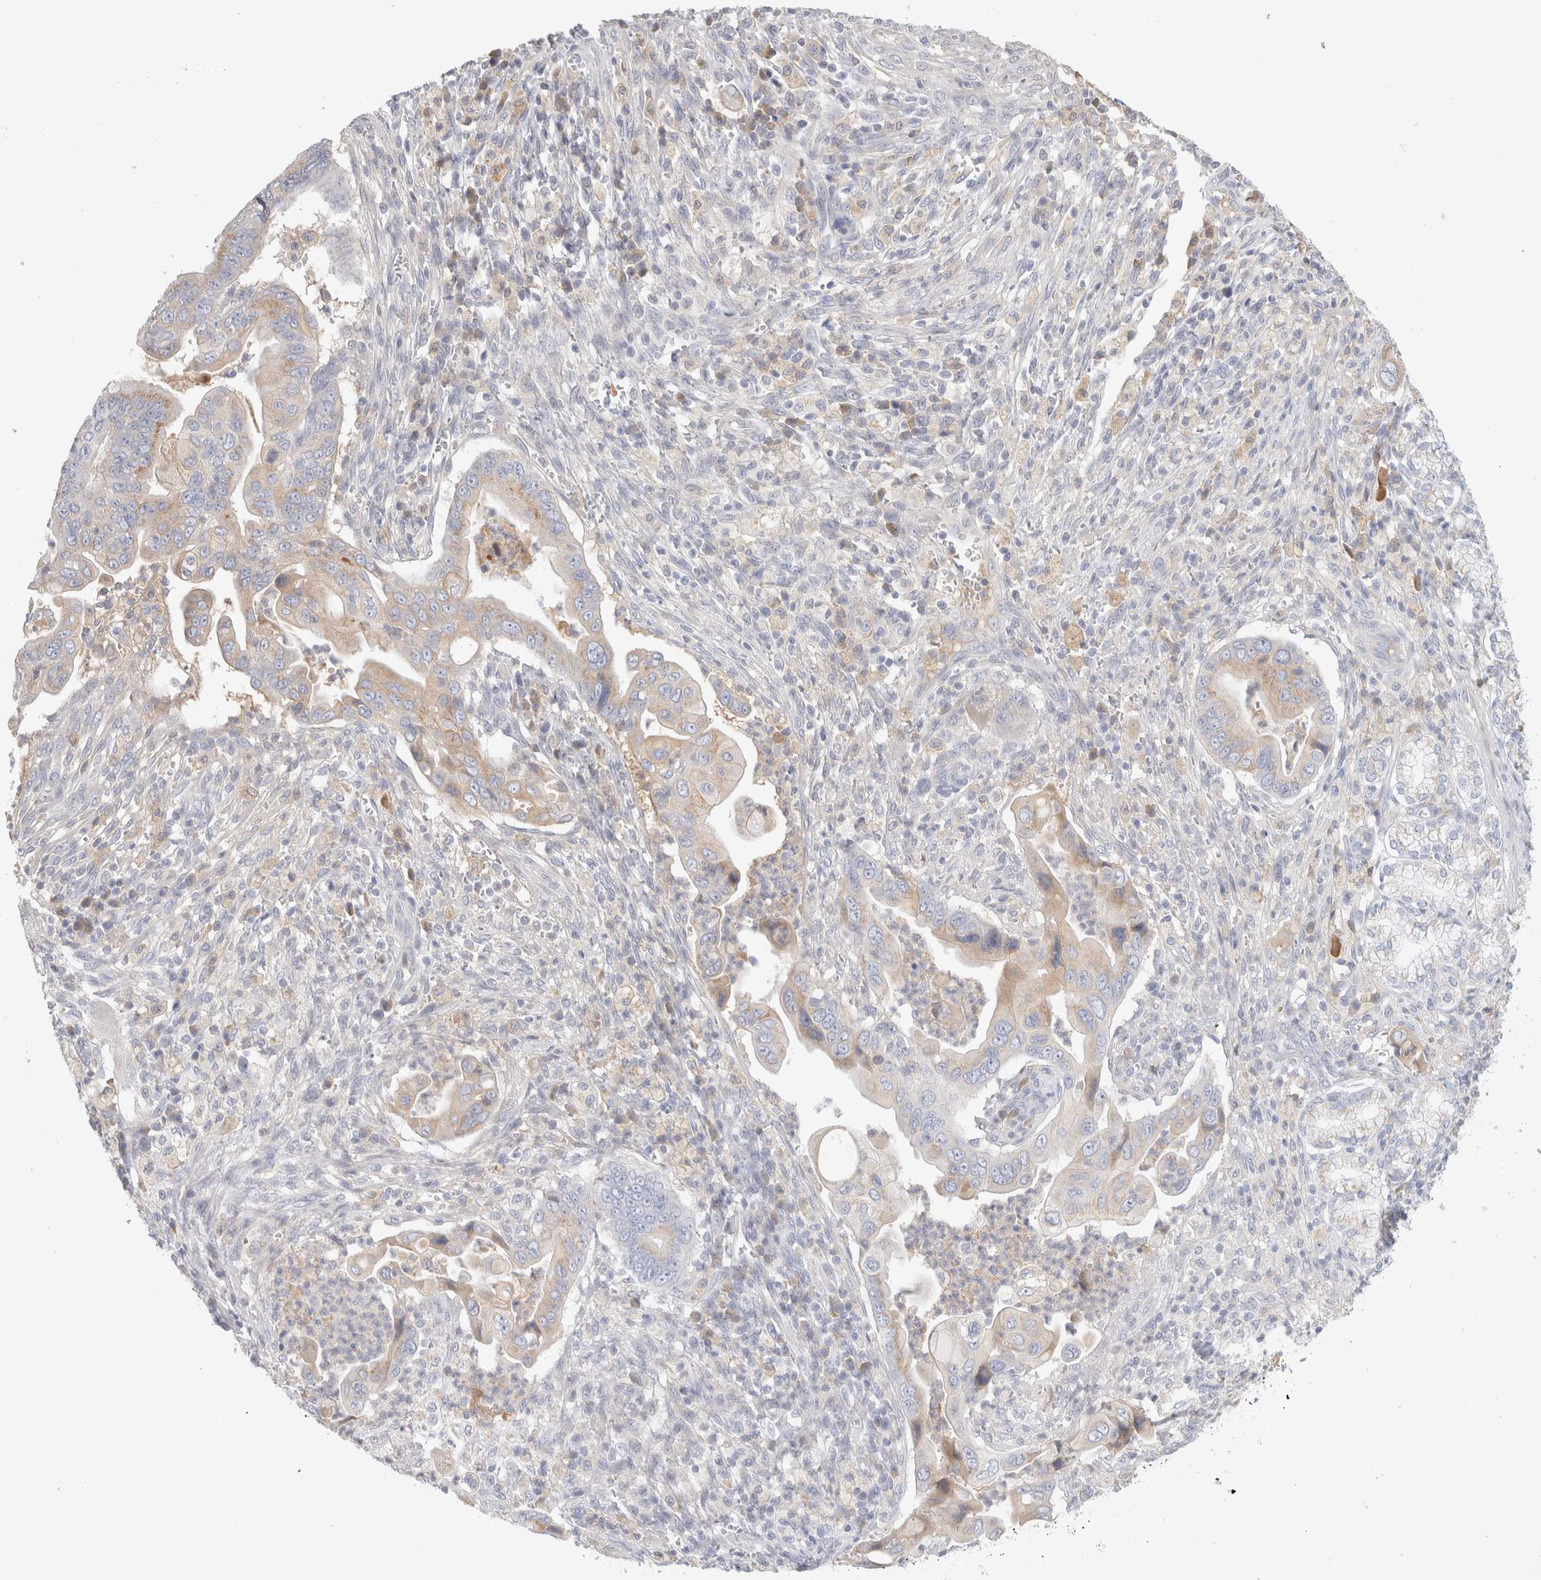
{"staining": {"intensity": "weak", "quantity": ">75%", "location": "cytoplasmic/membranous"}, "tissue": "pancreatic cancer", "cell_type": "Tumor cells", "image_type": "cancer", "snomed": [{"axis": "morphology", "description": "Adenocarcinoma, NOS"}, {"axis": "topography", "description": "Pancreas"}], "caption": "This micrograph demonstrates immunohistochemistry staining of human pancreatic cancer, with low weak cytoplasmic/membranous expression in approximately >75% of tumor cells.", "gene": "STK31", "patient": {"sex": "male", "age": 78}}